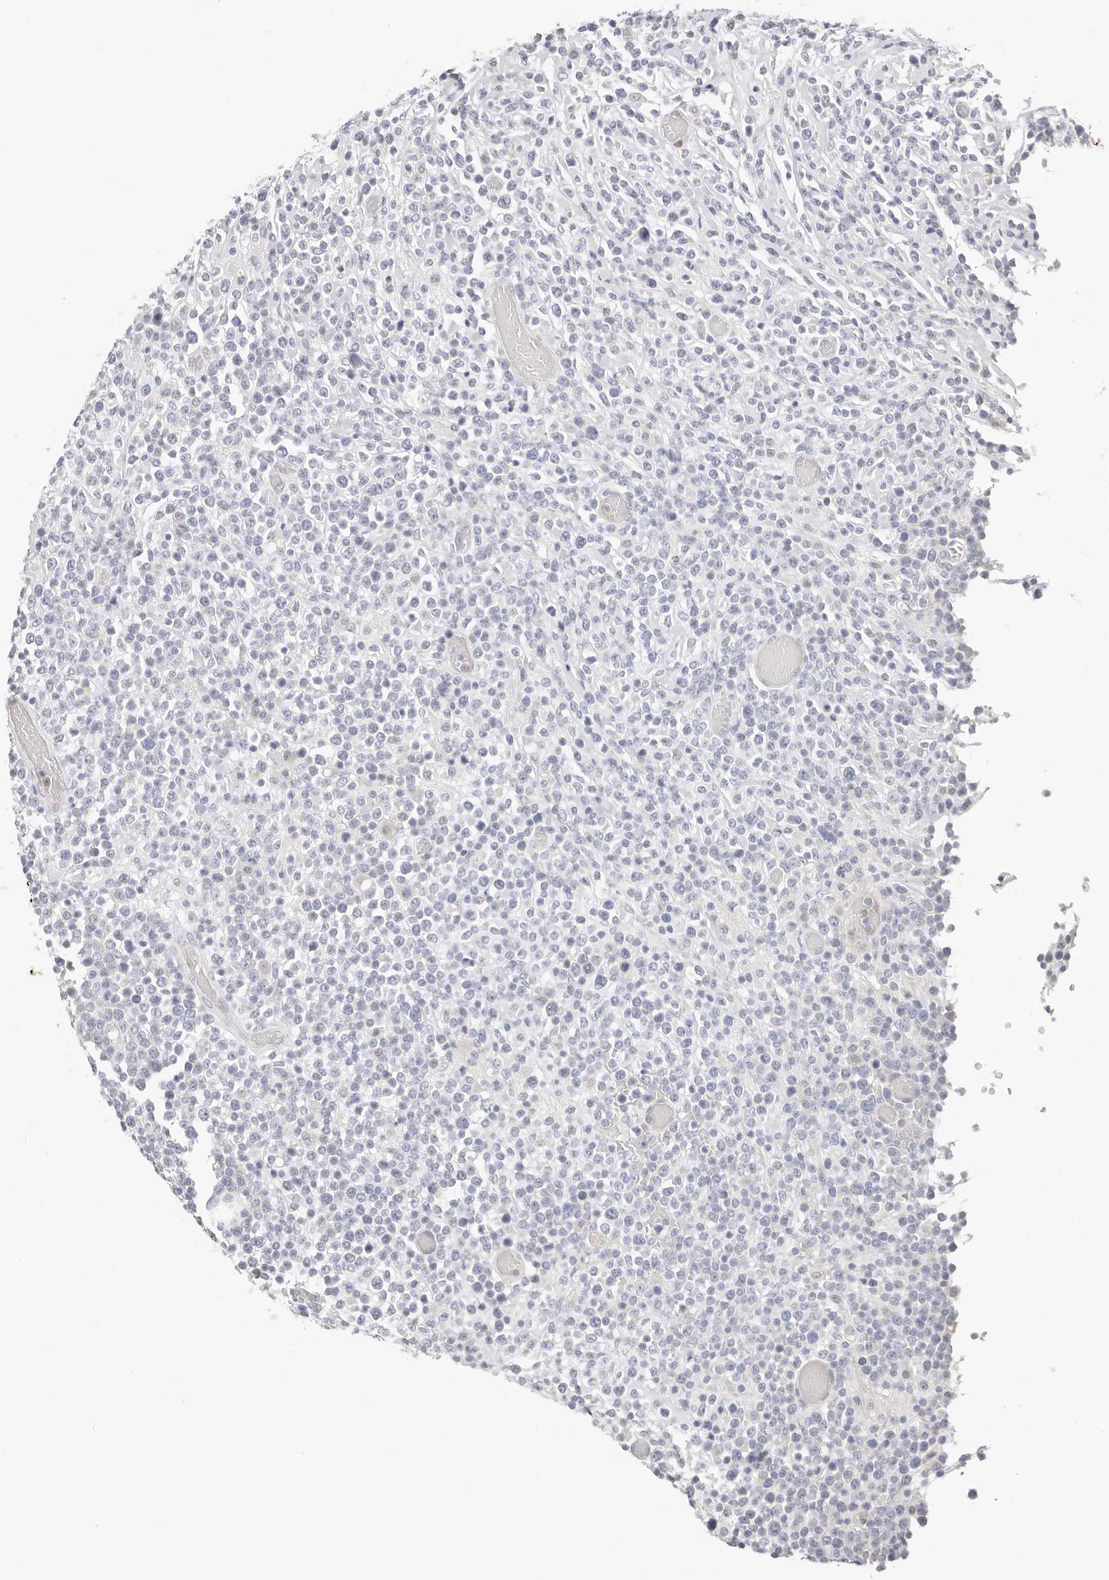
{"staining": {"intensity": "negative", "quantity": "none", "location": "none"}, "tissue": "lymphoma", "cell_type": "Tumor cells", "image_type": "cancer", "snomed": [{"axis": "morphology", "description": "Malignant lymphoma, non-Hodgkin's type, High grade"}, {"axis": "topography", "description": "Colon"}], "caption": "Human malignant lymphoma, non-Hodgkin's type (high-grade) stained for a protein using immunohistochemistry demonstrates no expression in tumor cells.", "gene": "ASCL1", "patient": {"sex": "female", "age": 53}}